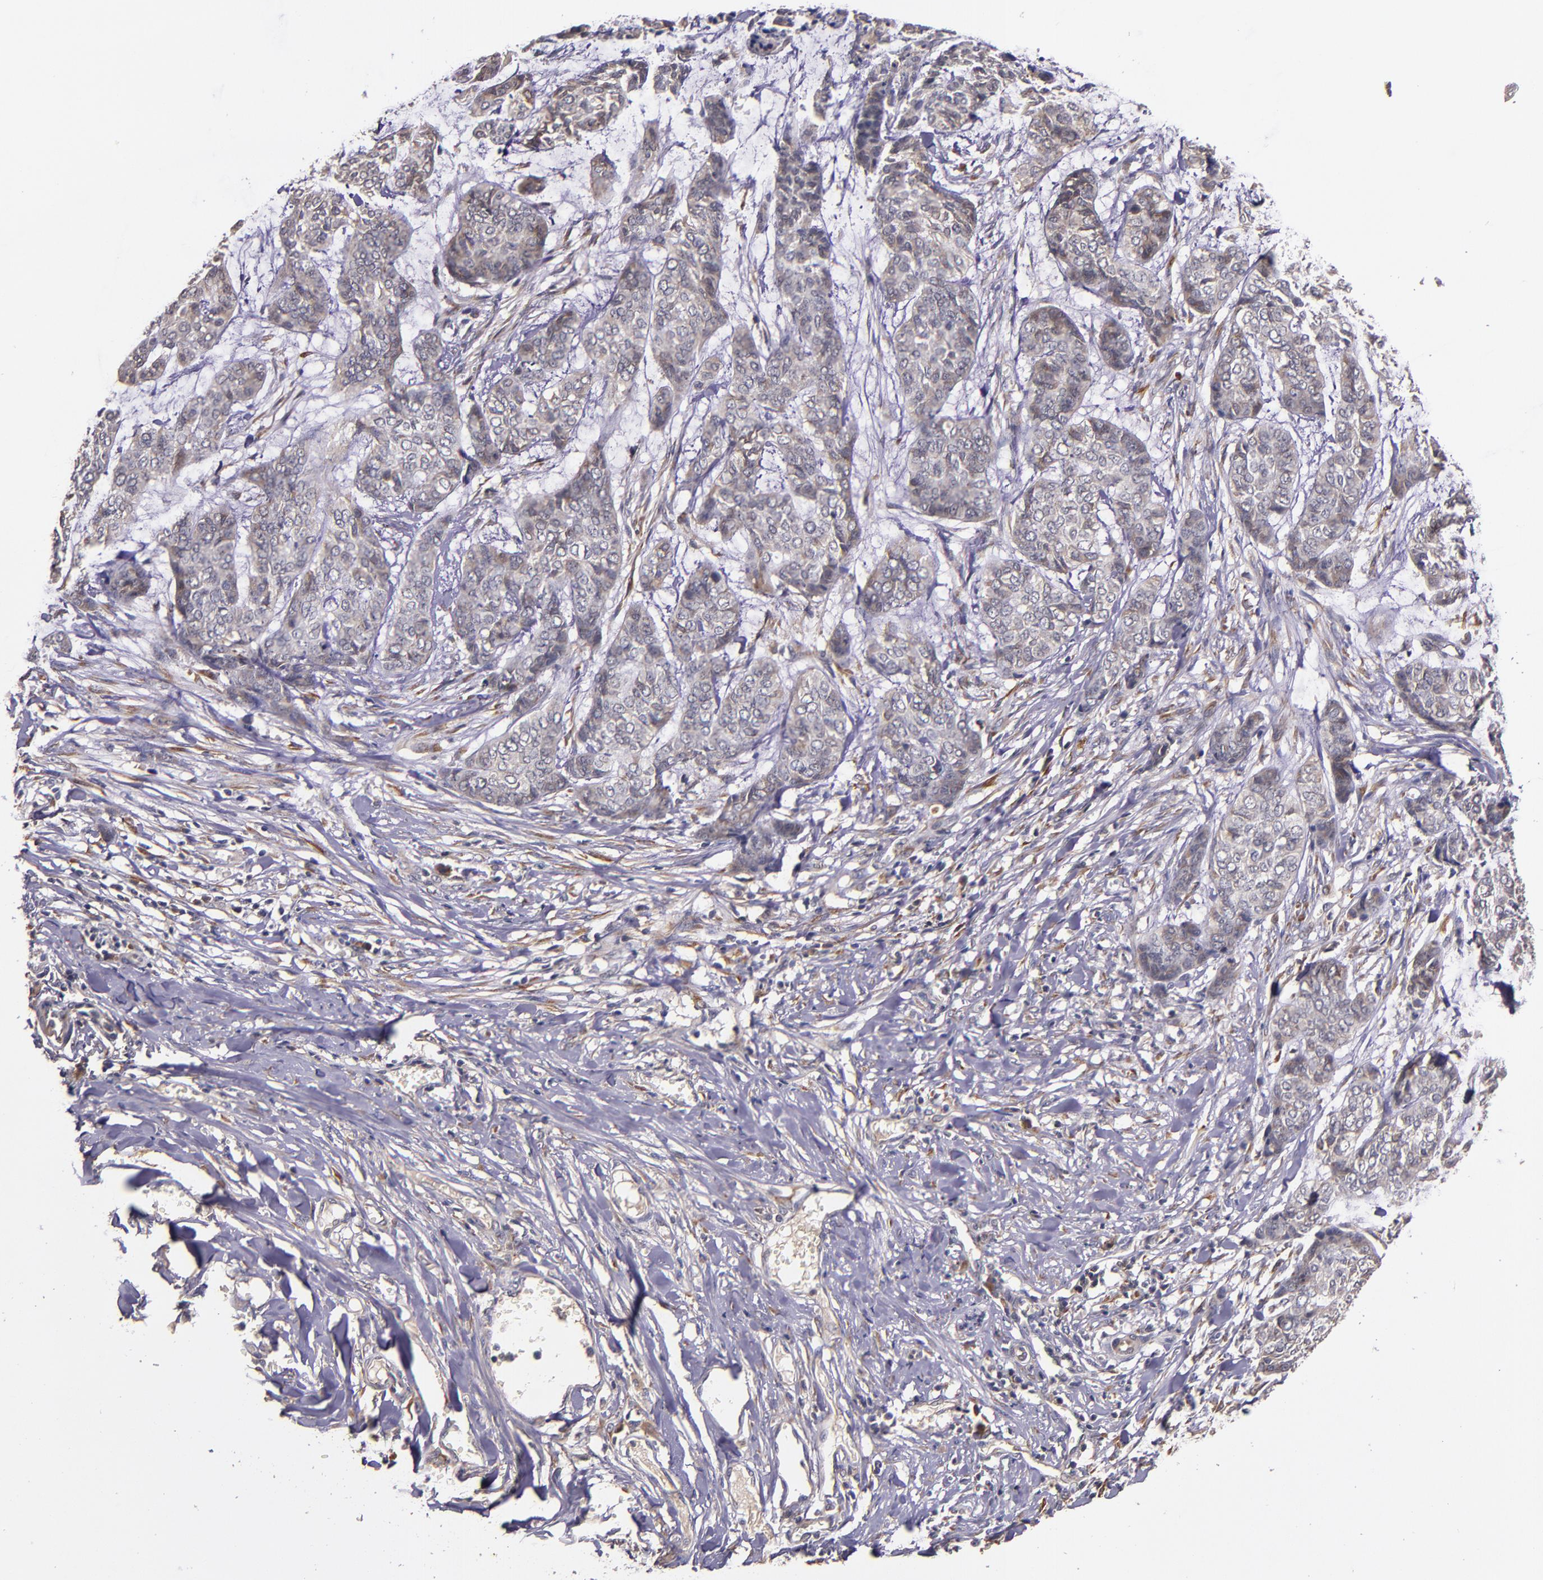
{"staining": {"intensity": "weak", "quantity": "25%-75%", "location": "cytoplasmic/membranous"}, "tissue": "skin cancer", "cell_type": "Tumor cells", "image_type": "cancer", "snomed": [{"axis": "morphology", "description": "Basal cell carcinoma"}, {"axis": "topography", "description": "Skin"}], "caption": "Skin cancer stained with immunohistochemistry reveals weak cytoplasmic/membranous positivity in about 25%-75% of tumor cells.", "gene": "PRAF2", "patient": {"sex": "female", "age": 64}}